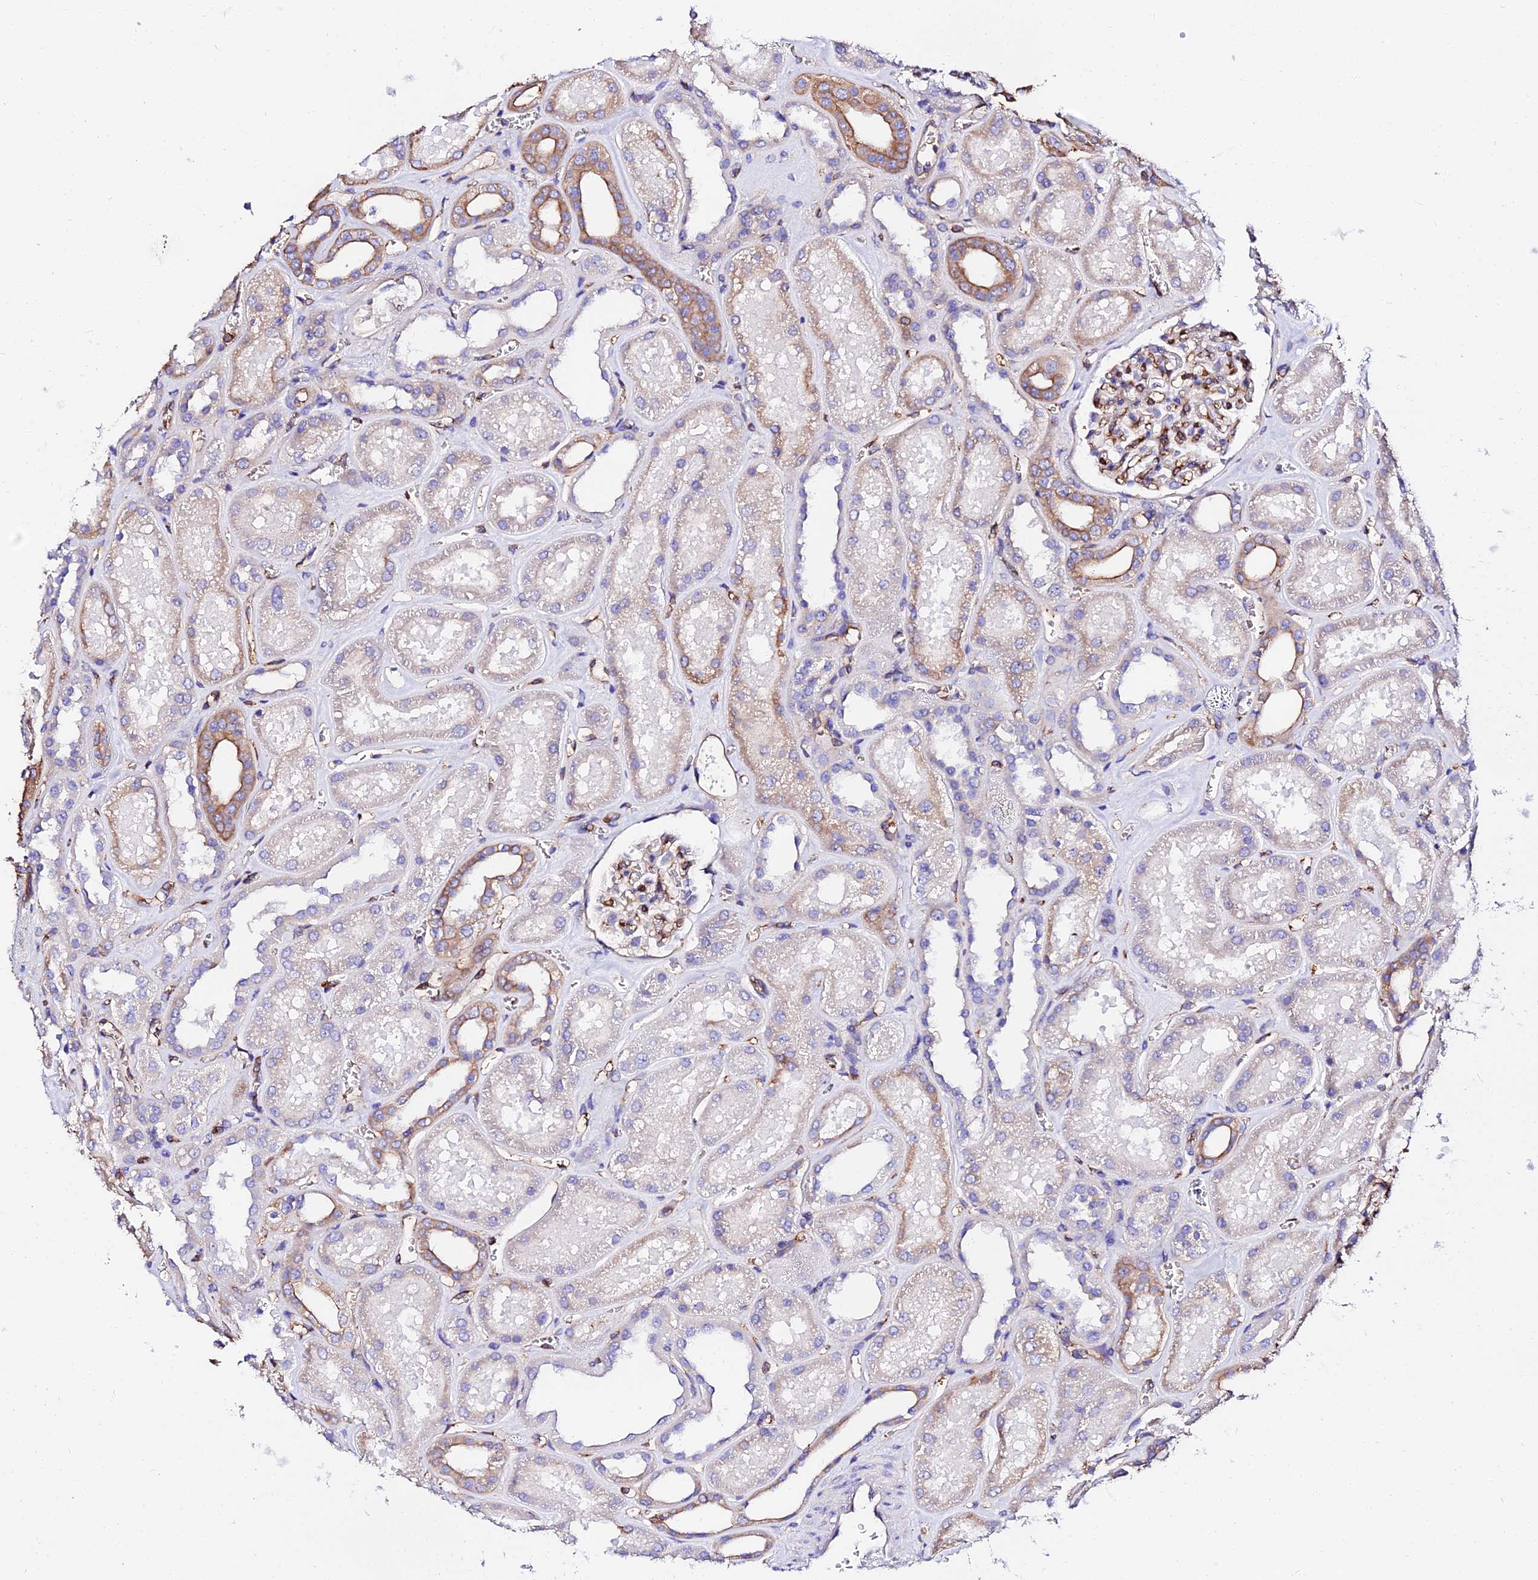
{"staining": {"intensity": "moderate", "quantity": "25%-75%", "location": "cytoplasmic/membranous"}, "tissue": "kidney", "cell_type": "Cells in glomeruli", "image_type": "normal", "snomed": [{"axis": "morphology", "description": "Normal tissue, NOS"}, {"axis": "morphology", "description": "Adenocarcinoma, NOS"}, {"axis": "topography", "description": "Kidney"}], "caption": "Cells in glomeruli show medium levels of moderate cytoplasmic/membranous positivity in approximately 25%-75% of cells in unremarkable human kidney.", "gene": "DAW1", "patient": {"sex": "female", "age": 68}}